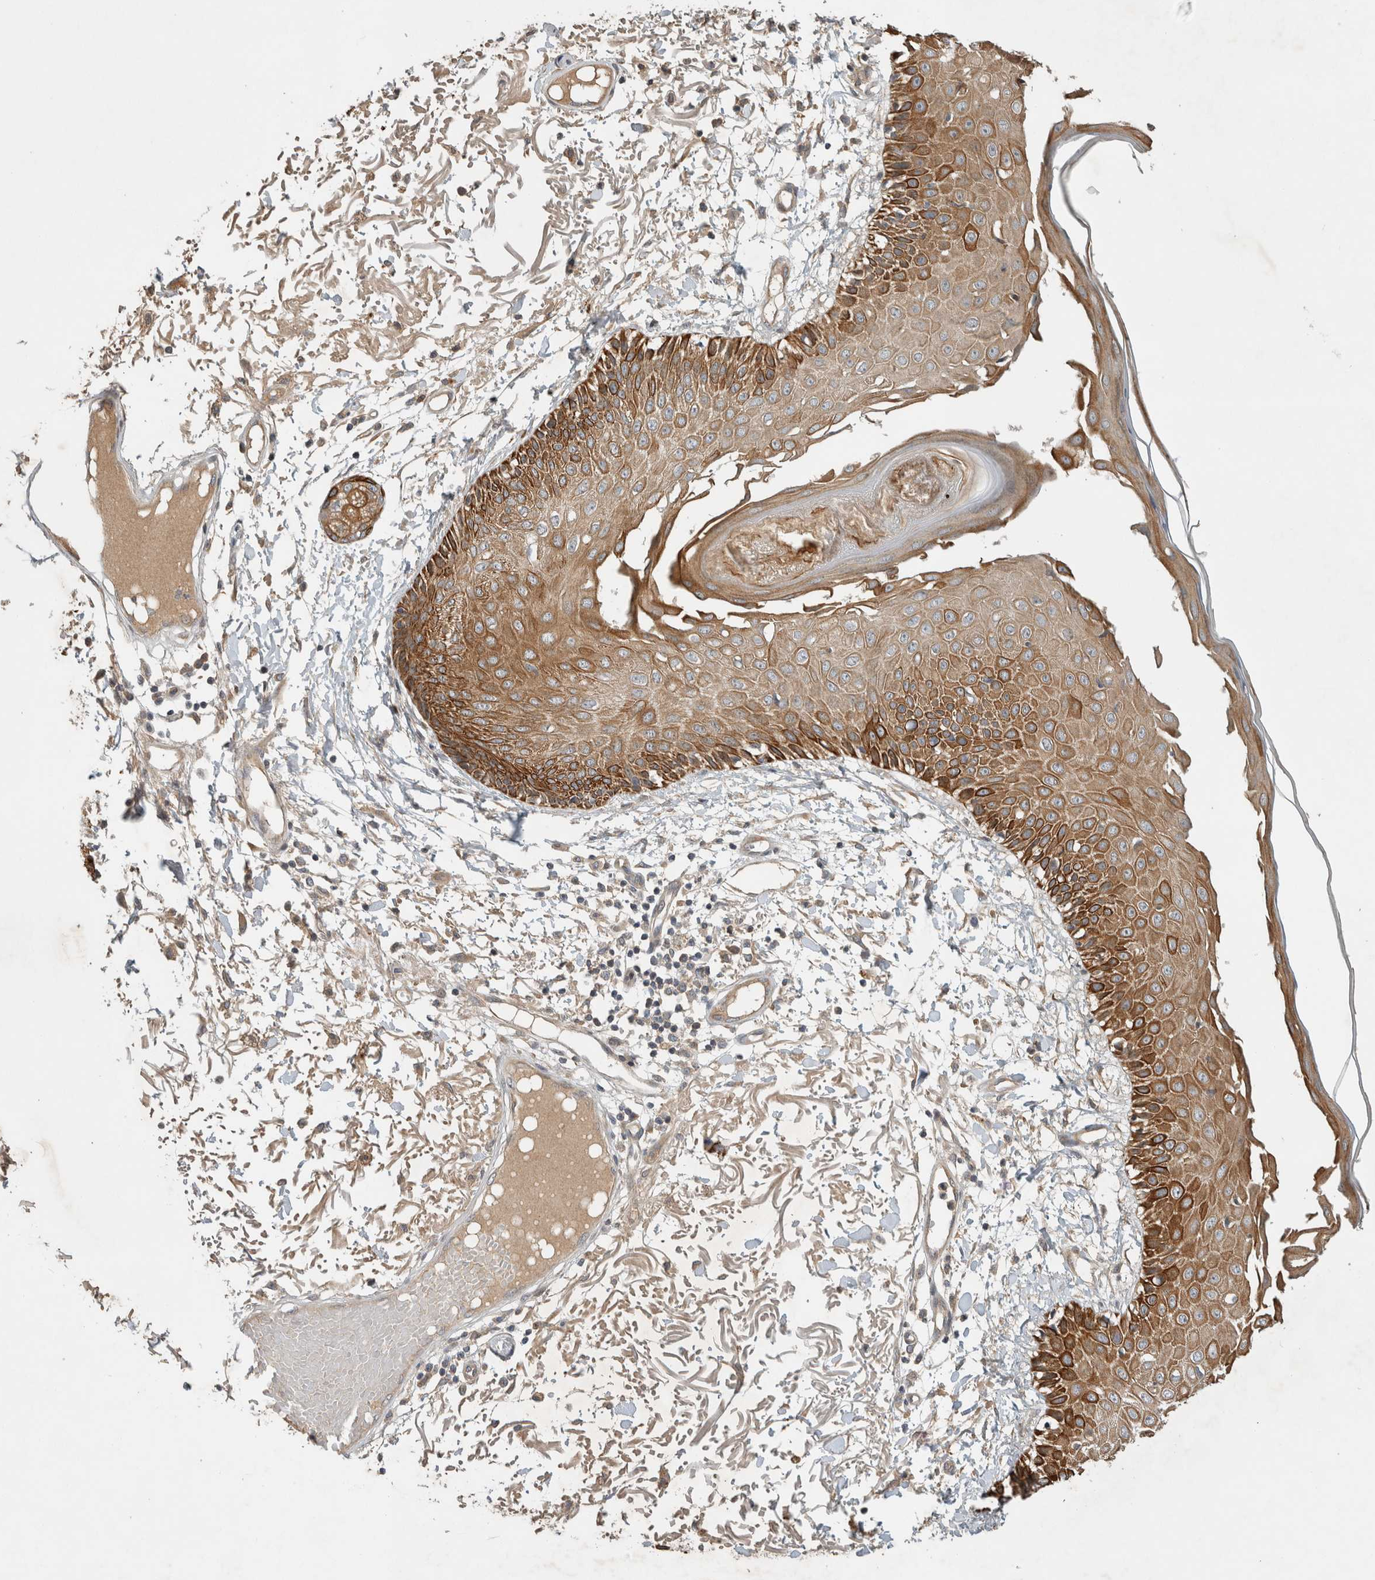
{"staining": {"intensity": "moderate", "quantity": ">75%", "location": "cytoplasmic/membranous"}, "tissue": "skin", "cell_type": "Fibroblasts", "image_type": "normal", "snomed": [{"axis": "morphology", "description": "Normal tissue, NOS"}, {"axis": "morphology", "description": "Squamous cell carcinoma, NOS"}, {"axis": "topography", "description": "Skin"}, {"axis": "topography", "description": "Peripheral nerve tissue"}], "caption": "Immunohistochemical staining of normal human skin shows medium levels of moderate cytoplasmic/membranous positivity in about >75% of fibroblasts.", "gene": "ARMC9", "patient": {"sex": "male", "age": 83}}